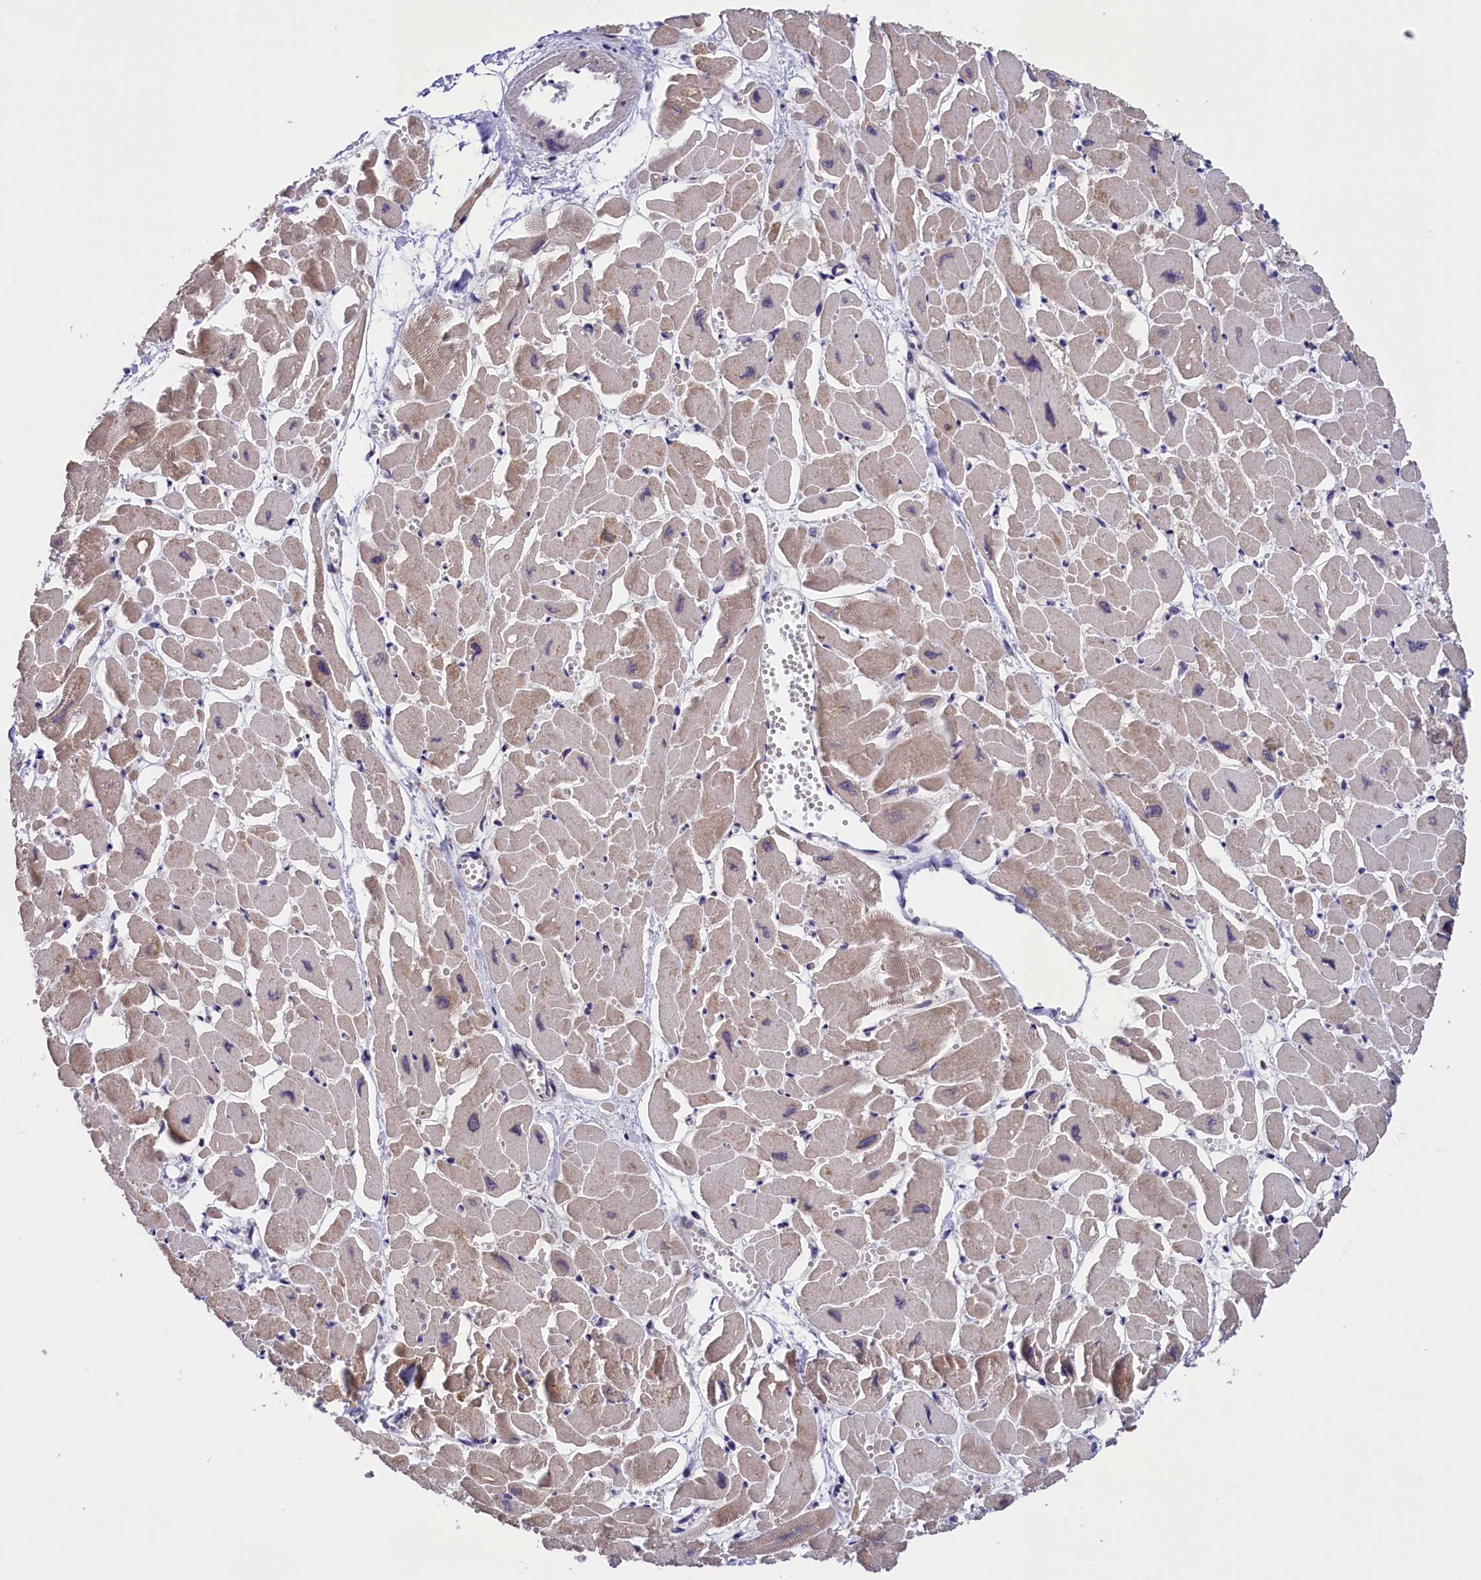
{"staining": {"intensity": "weak", "quantity": "<25%", "location": "cytoplasmic/membranous"}, "tissue": "heart muscle", "cell_type": "Cardiomyocytes", "image_type": "normal", "snomed": [{"axis": "morphology", "description": "Normal tissue, NOS"}, {"axis": "topography", "description": "Heart"}], "caption": "A histopathology image of human heart muscle is negative for staining in cardiomyocytes. Nuclei are stained in blue.", "gene": "TBCB", "patient": {"sex": "male", "age": 54}}